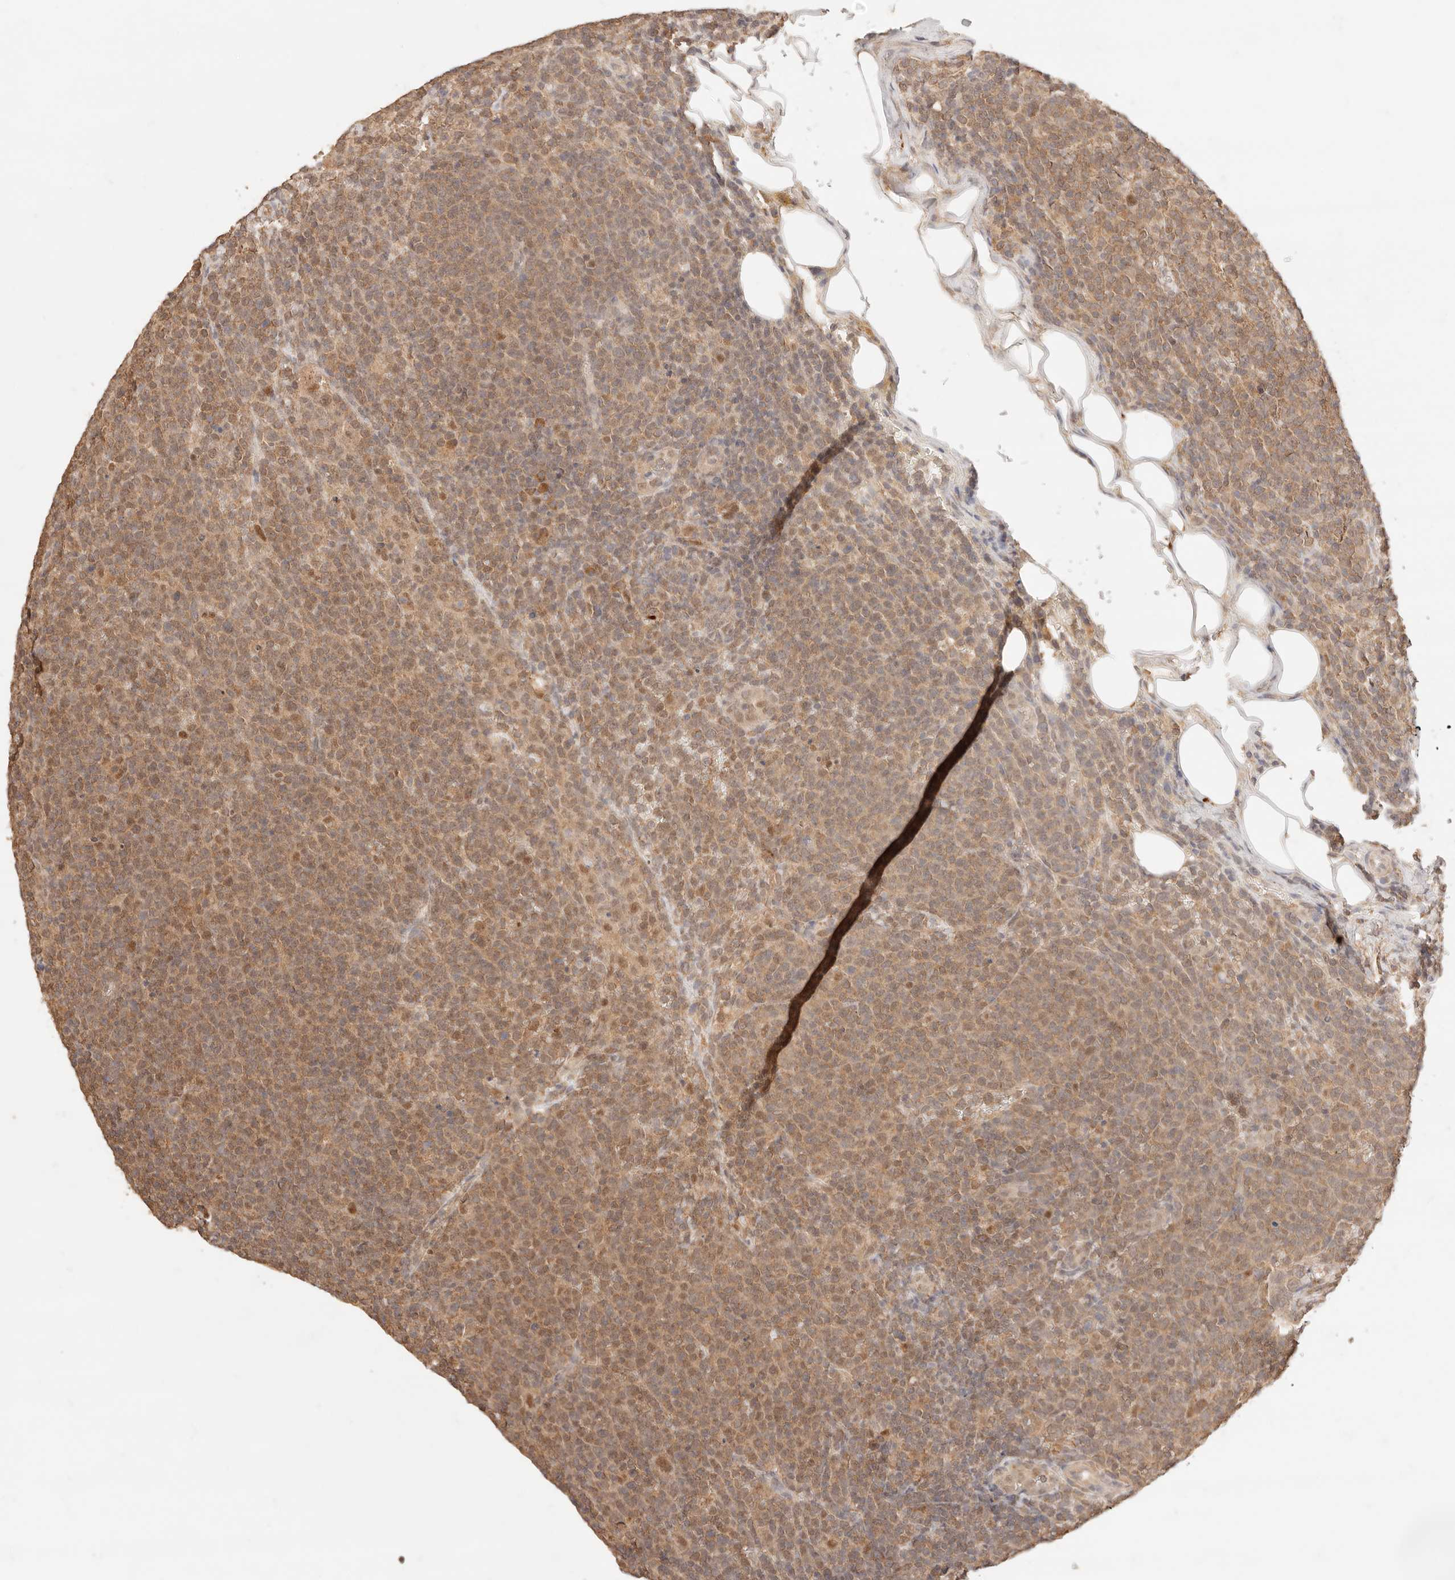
{"staining": {"intensity": "moderate", "quantity": ">75%", "location": "cytoplasmic/membranous"}, "tissue": "lymphoma", "cell_type": "Tumor cells", "image_type": "cancer", "snomed": [{"axis": "morphology", "description": "Malignant lymphoma, non-Hodgkin's type, High grade"}, {"axis": "topography", "description": "Lymph node"}], "caption": "There is medium levels of moderate cytoplasmic/membranous expression in tumor cells of high-grade malignant lymphoma, non-Hodgkin's type, as demonstrated by immunohistochemical staining (brown color).", "gene": "TRIM11", "patient": {"sex": "male", "age": 61}}